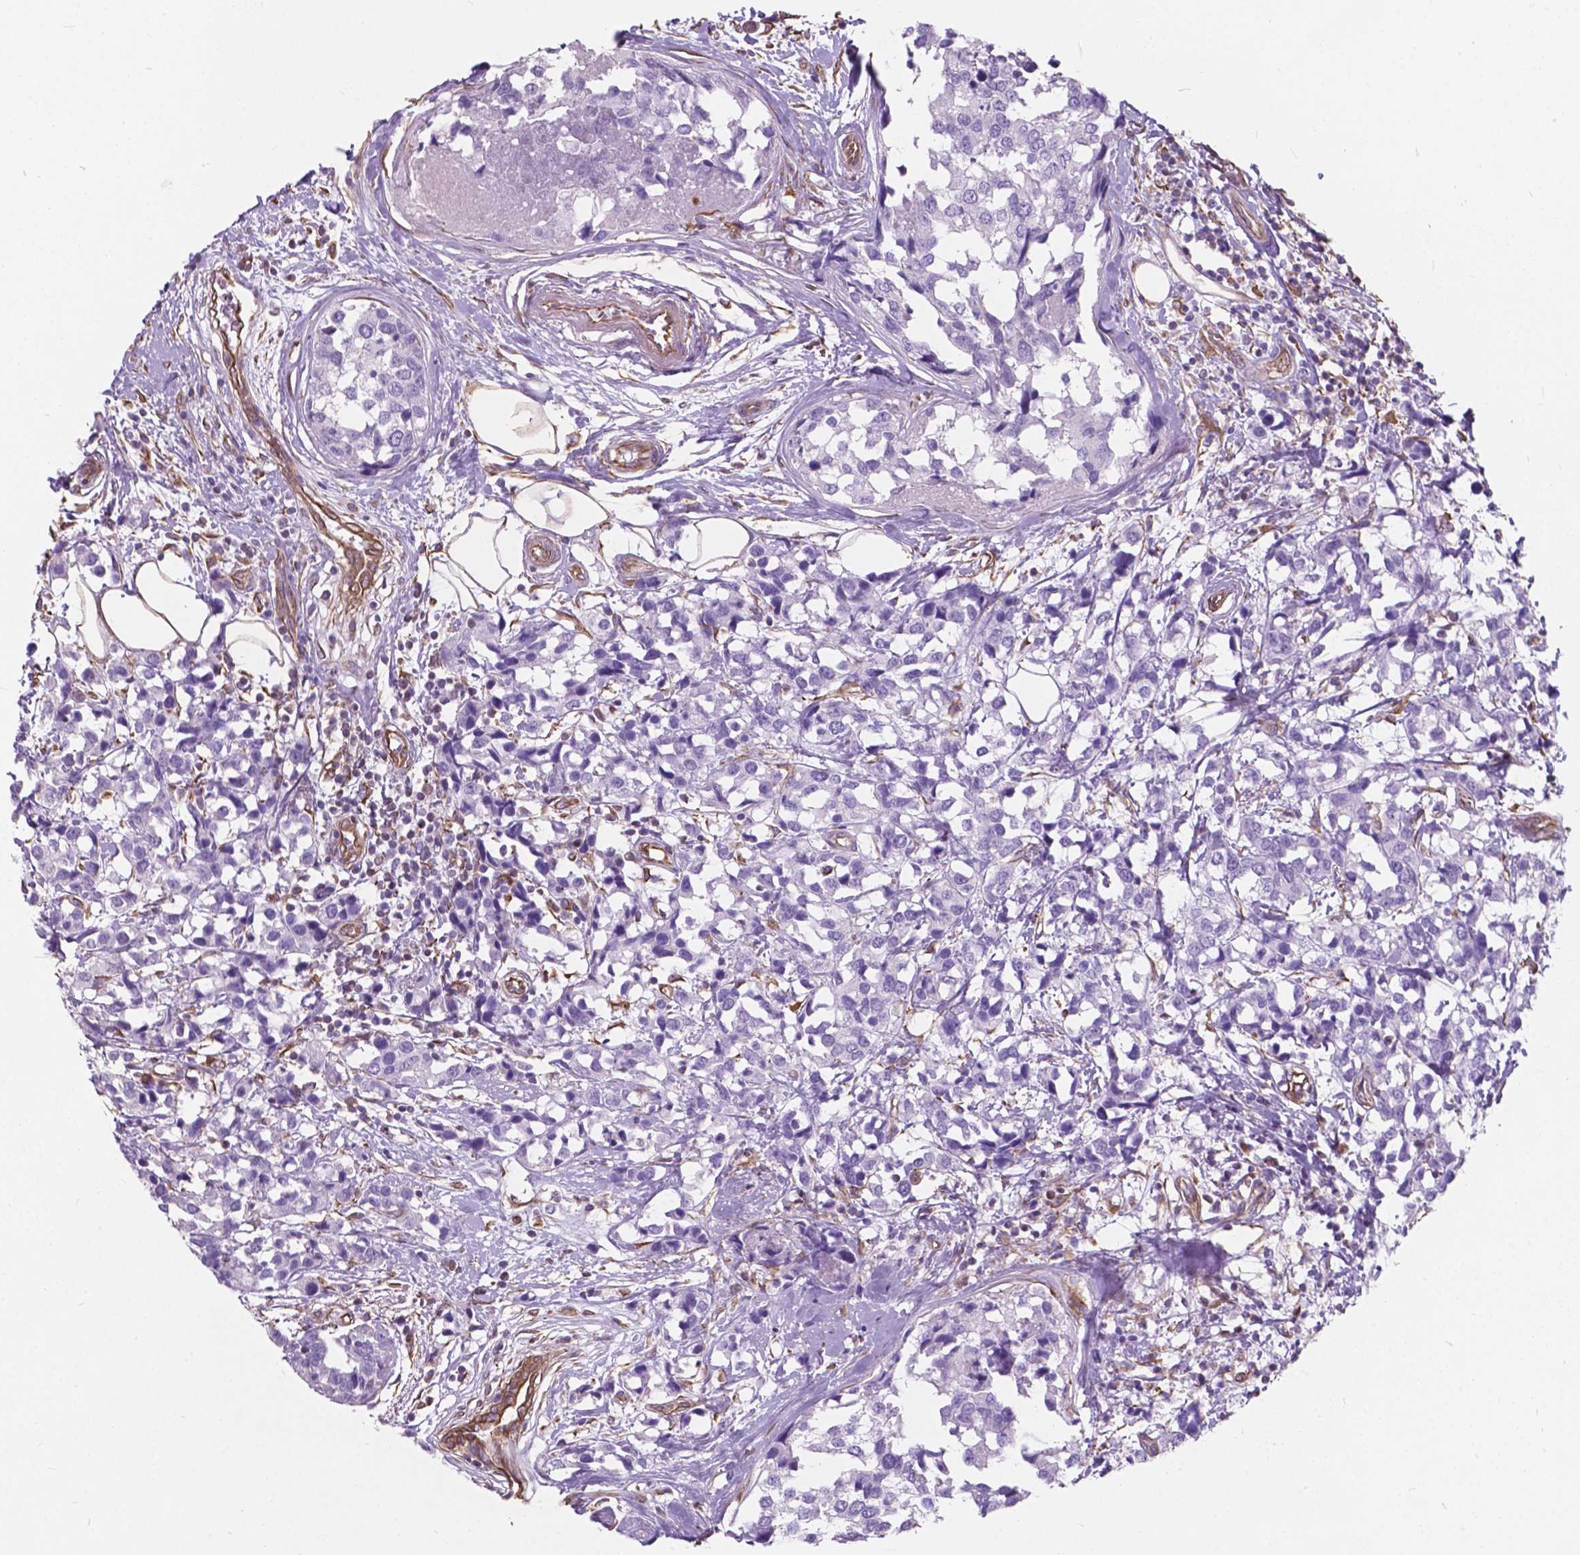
{"staining": {"intensity": "negative", "quantity": "none", "location": "none"}, "tissue": "breast cancer", "cell_type": "Tumor cells", "image_type": "cancer", "snomed": [{"axis": "morphology", "description": "Lobular carcinoma"}, {"axis": "topography", "description": "Breast"}], "caption": "The immunohistochemistry (IHC) photomicrograph has no significant staining in tumor cells of breast cancer tissue.", "gene": "AMOT", "patient": {"sex": "female", "age": 59}}